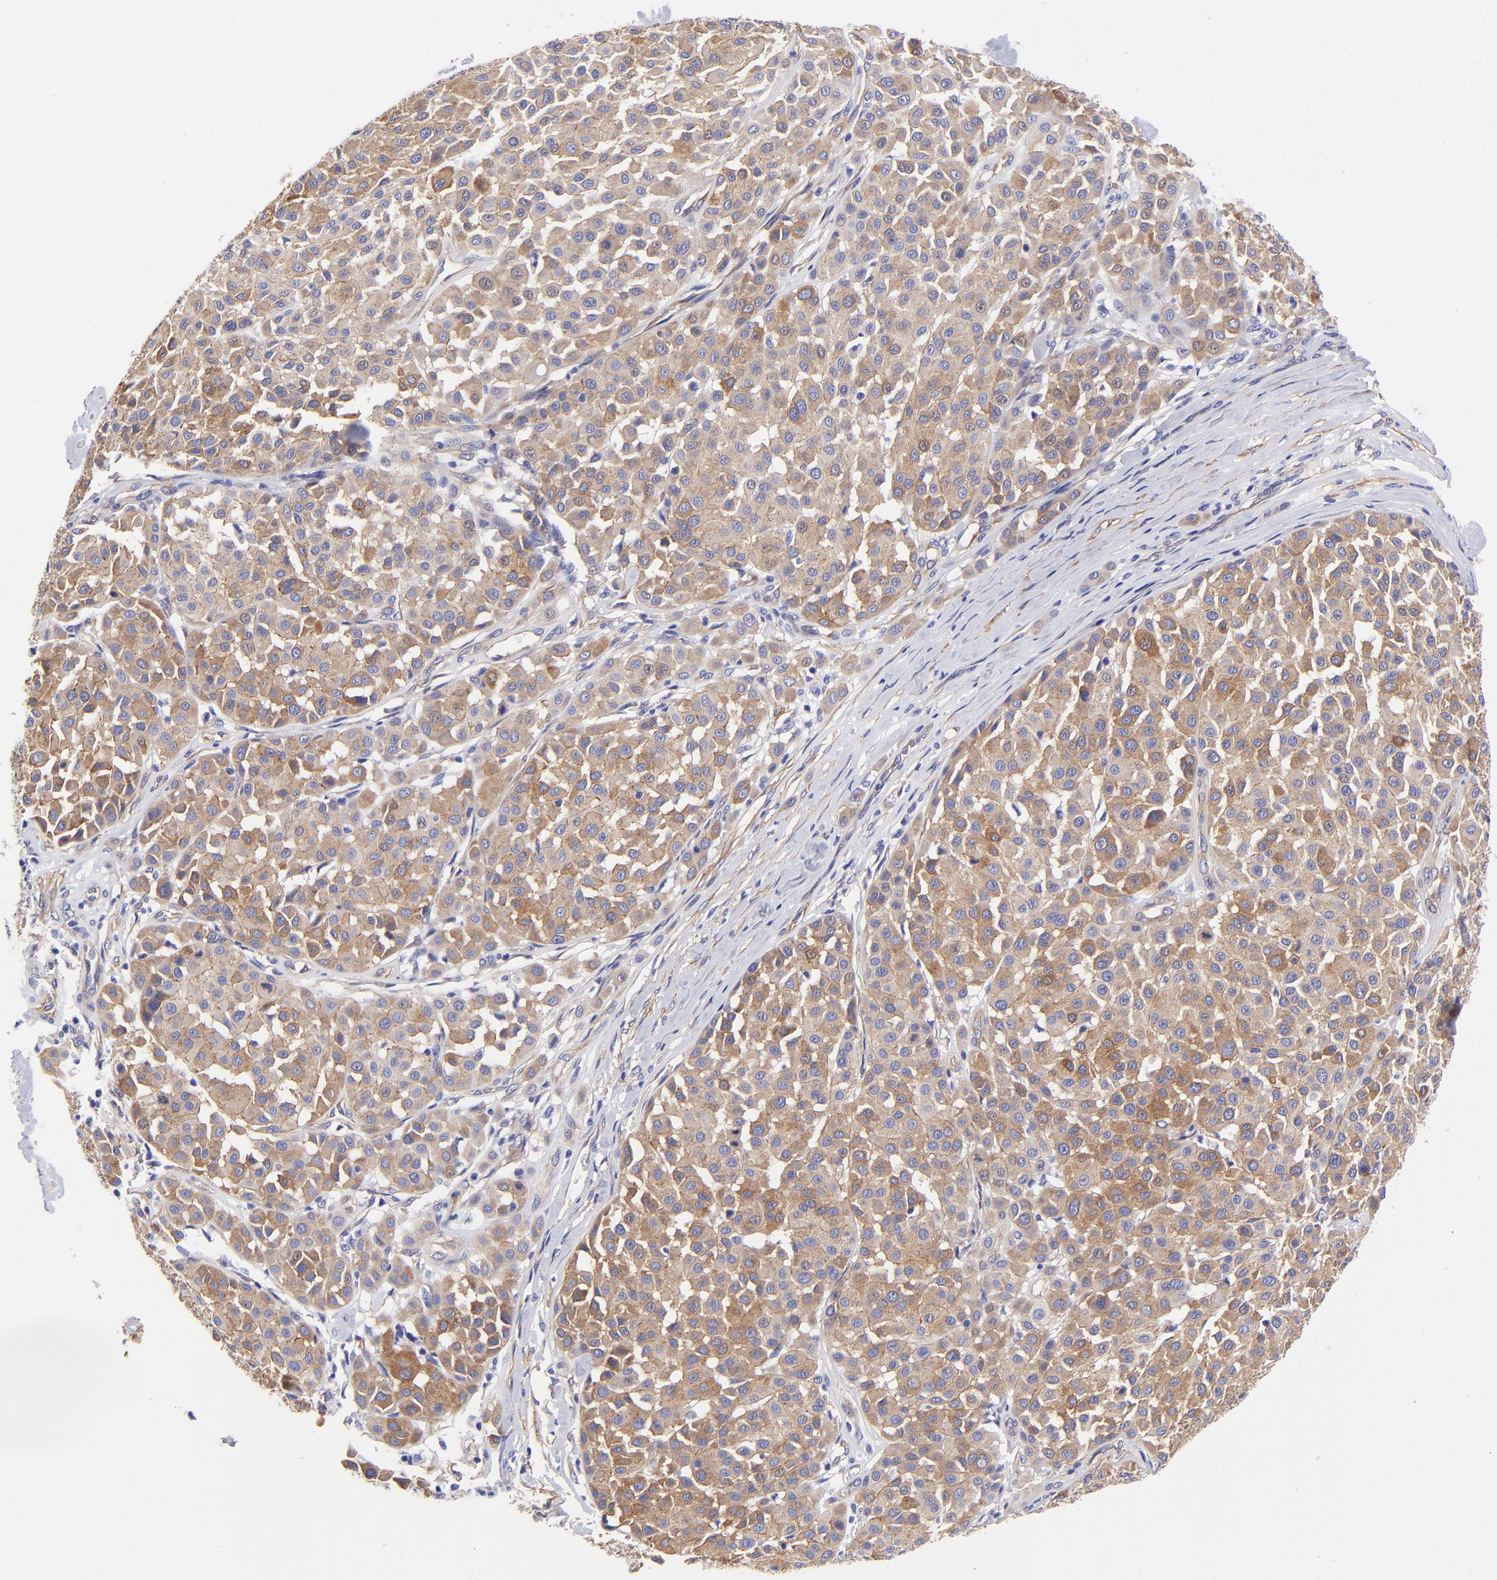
{"staining": {"intensity": "moderate", "quantity": ">75%", "location": "cytoplasmic/membranous"}, "tissue": "melanoma", "cell_type": "Tumor cells", "image_type": "cancer", "snomed": [{"axis": "morphology", "description": "Malignant melanoma, Metastatic site"}, {"axis": "topography", "description": "Soft tissue"}], "caption": "A photomicrograph showing moderate cytoplasmic/membranous expression in approximately >75% of tumor cells in malignant melanoma (metastatic site), as visualized by brown immunohistochemical staining.", "gene": "PPFIBP1", "patient": {"sex": "male", "age": 41}}